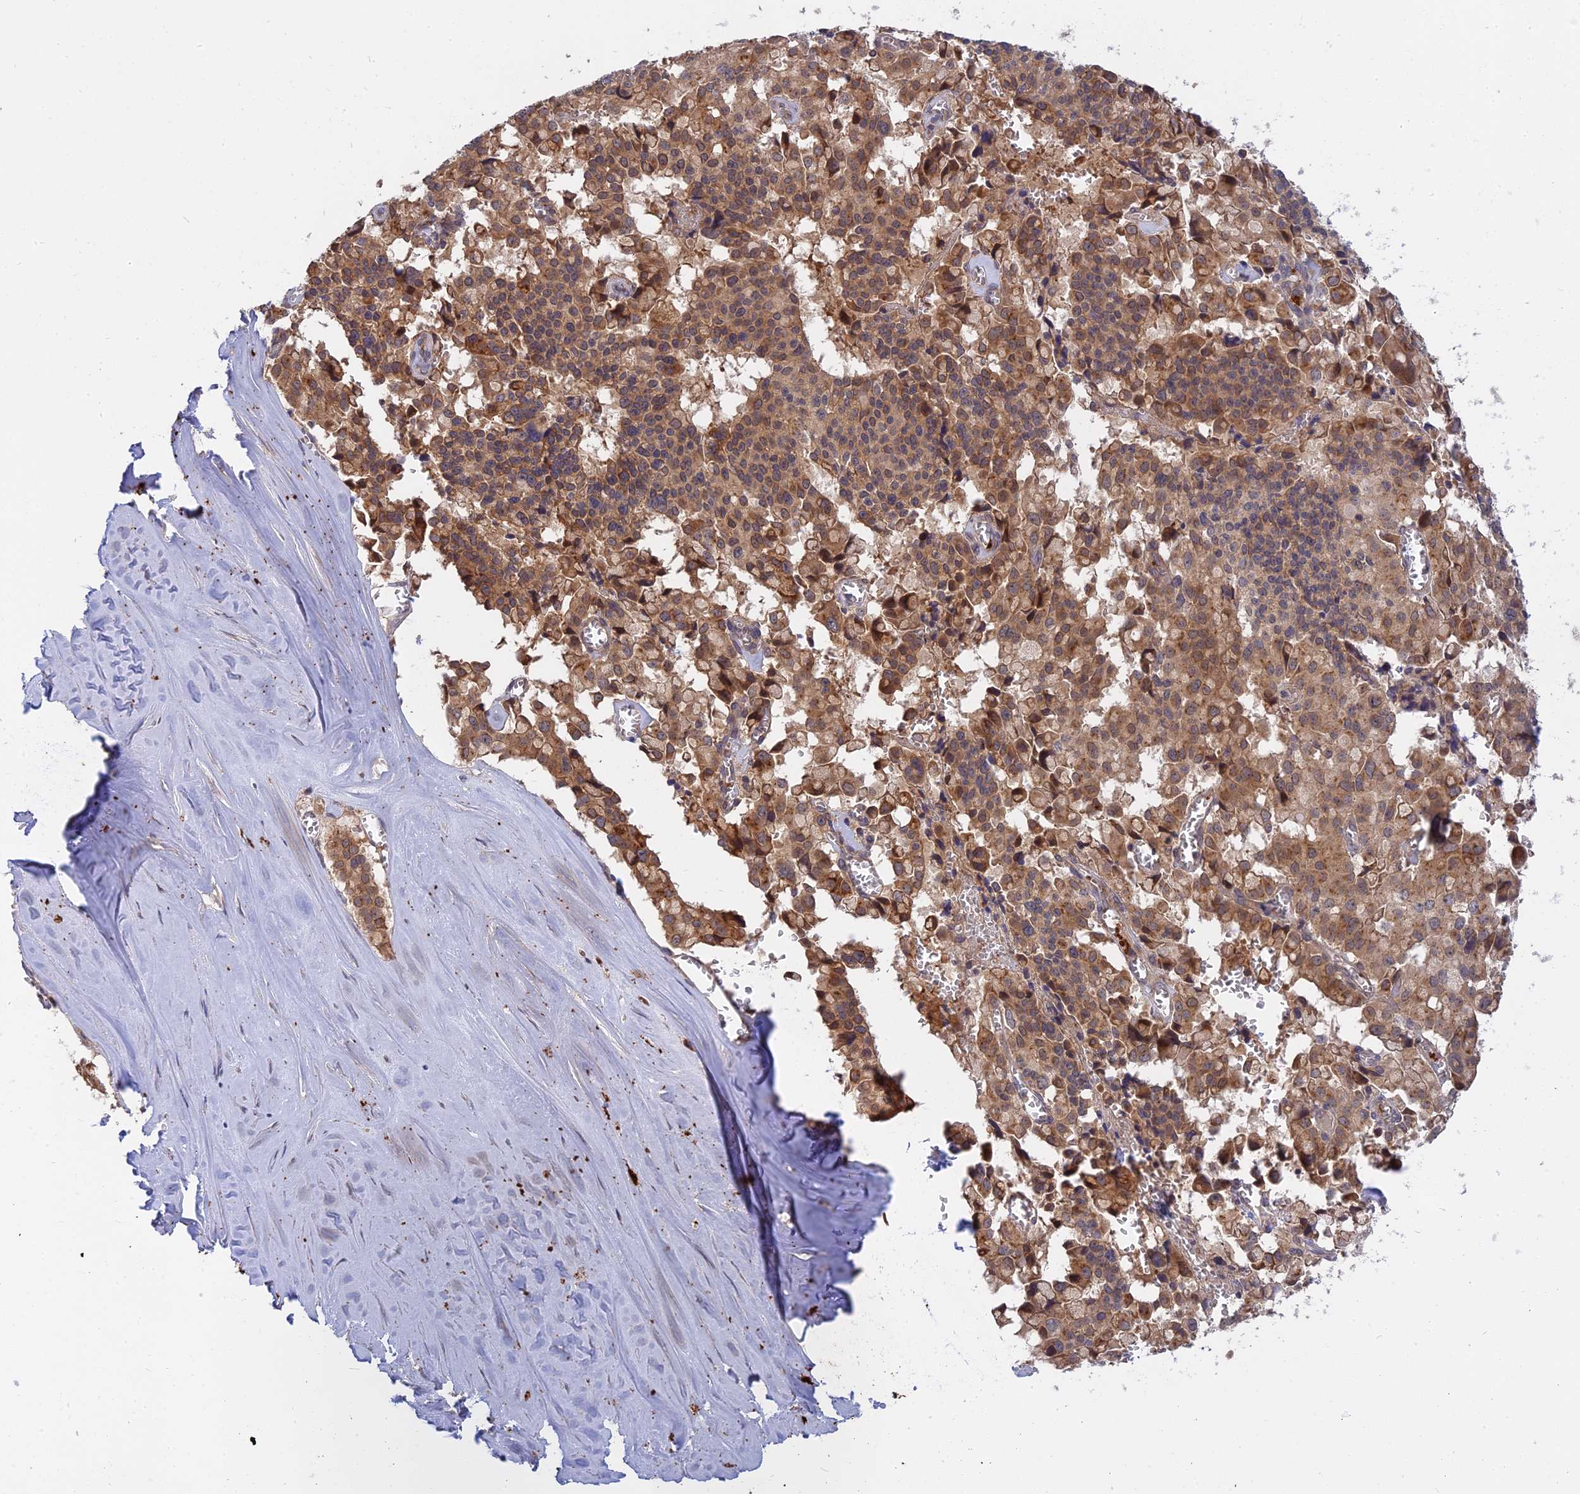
{"staining": {"intensity": "strong", "quantity": ">75%", "location": "cytoplasmic/membranous"}, "tissue": "pancreatic cancer", "cell_type": "Tumor cells", "image_type": "cancer", "snomed": [{"axis": "morphology", "description": "Adenocarcinoma, NOS"}, {"axis": "topography", "description": "Pancreas"}], "caption": "Immunohistochemistry photomicrograph of neoplastic tissue: human pancreatic cancer (adenocarcinoma) stained using immunohistochemistry exhibits high levels of strong protein expression localized specifically in the cytoplasmic/membranous of tumor cells, appearing as a cytoplasmic/membranous brown color.", "gene": "IL21R", "patient": {"sex": "male", "age": 65}}